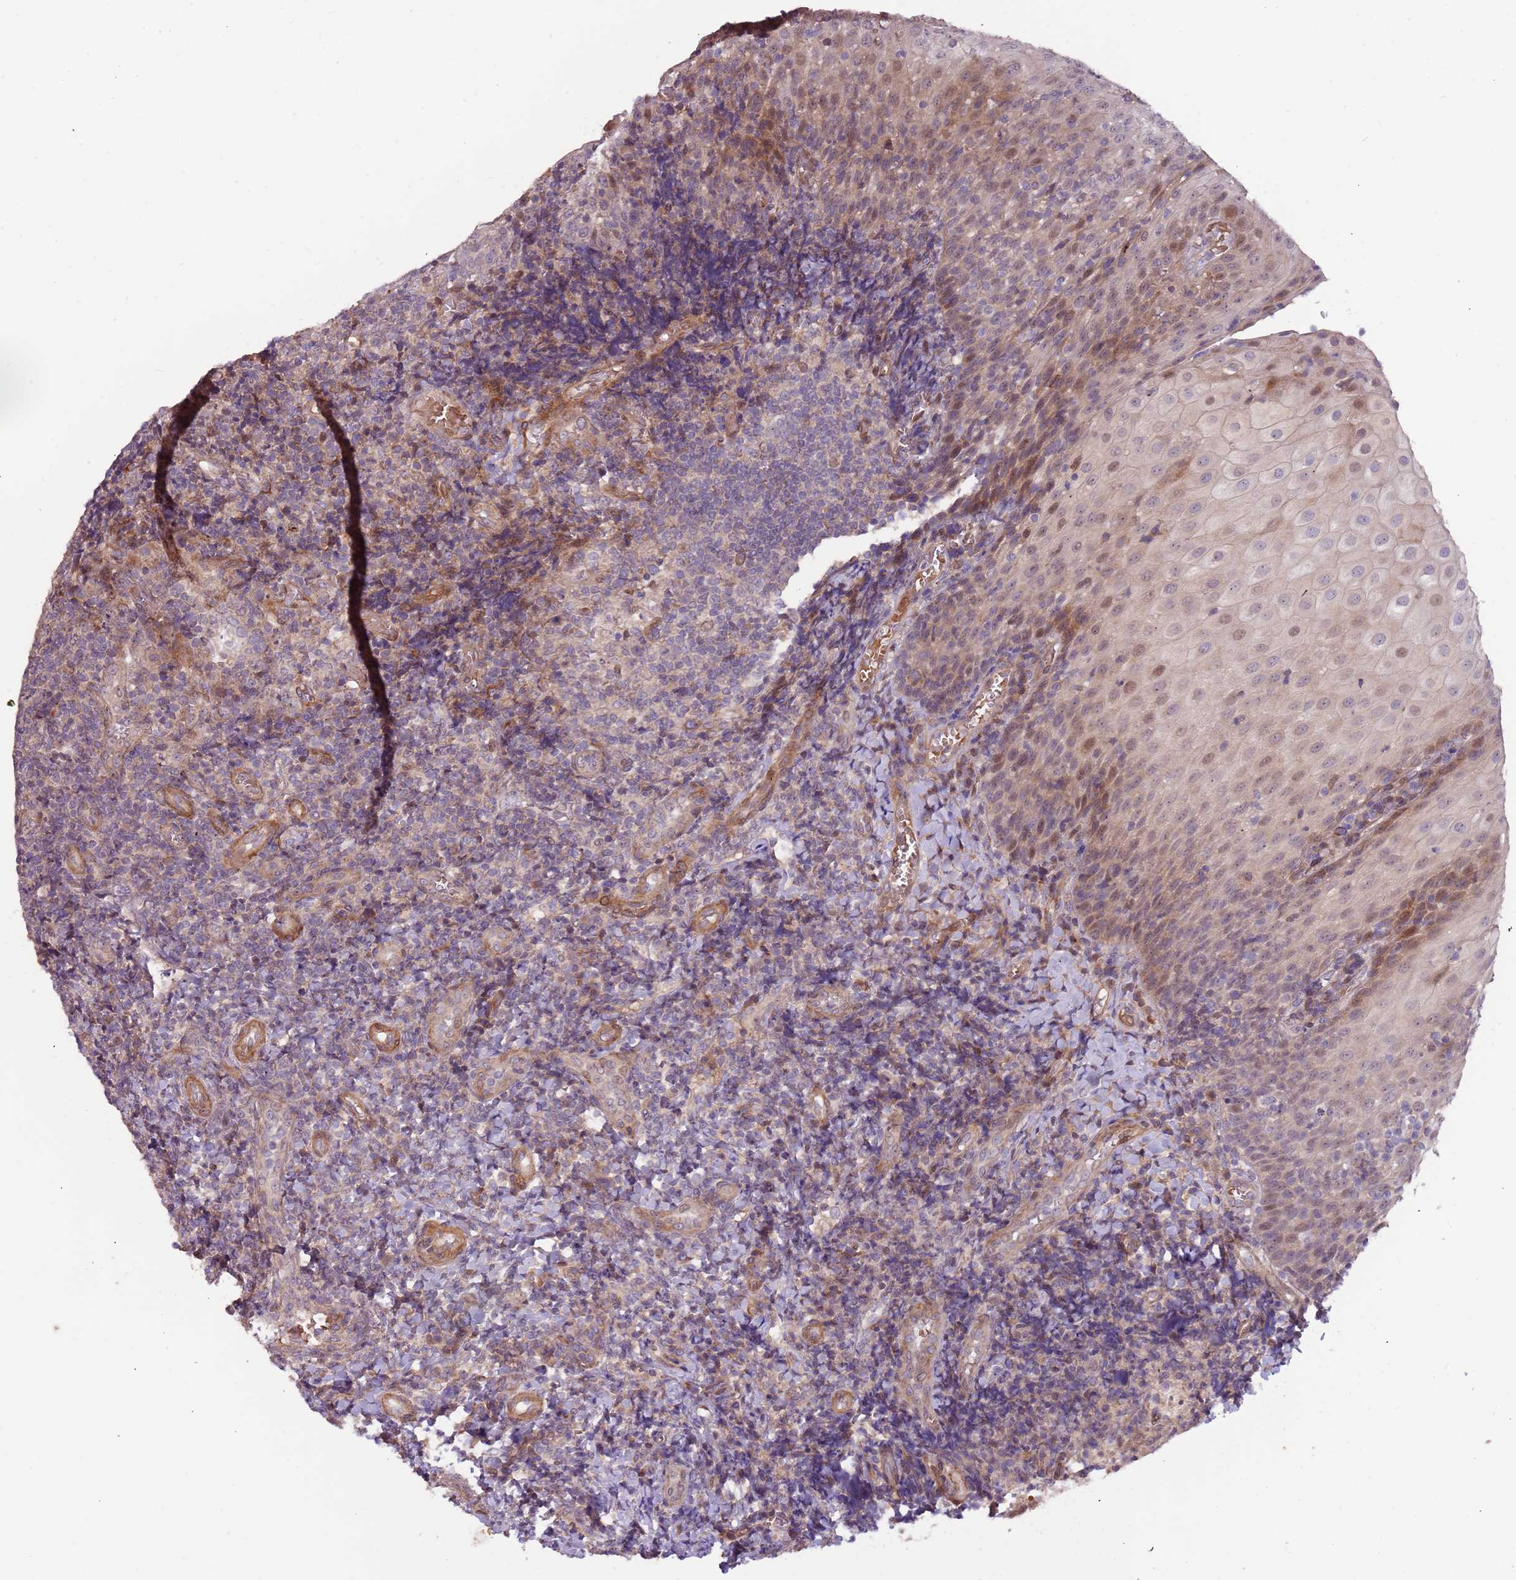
{"staining": {"intensity": "negative", "quantity": "none", "location": "none"}, "tissue": "tonsil", "cell_type": "Germinal center cells", "image_type": "normal", "snomed": [{"axis": "morphology", "description": "Normal tissue, NOS"}, {"axis": "topography", "description": "Tonsil"}], "caption": "High power microscopy image of an immunohistochemistry photomicrograph of unremarkable tonsil, revealing no significant staining in germinal center cells.", "gene": "TRAPPC6B", "patient": {"sex": "female", "age": 19}}